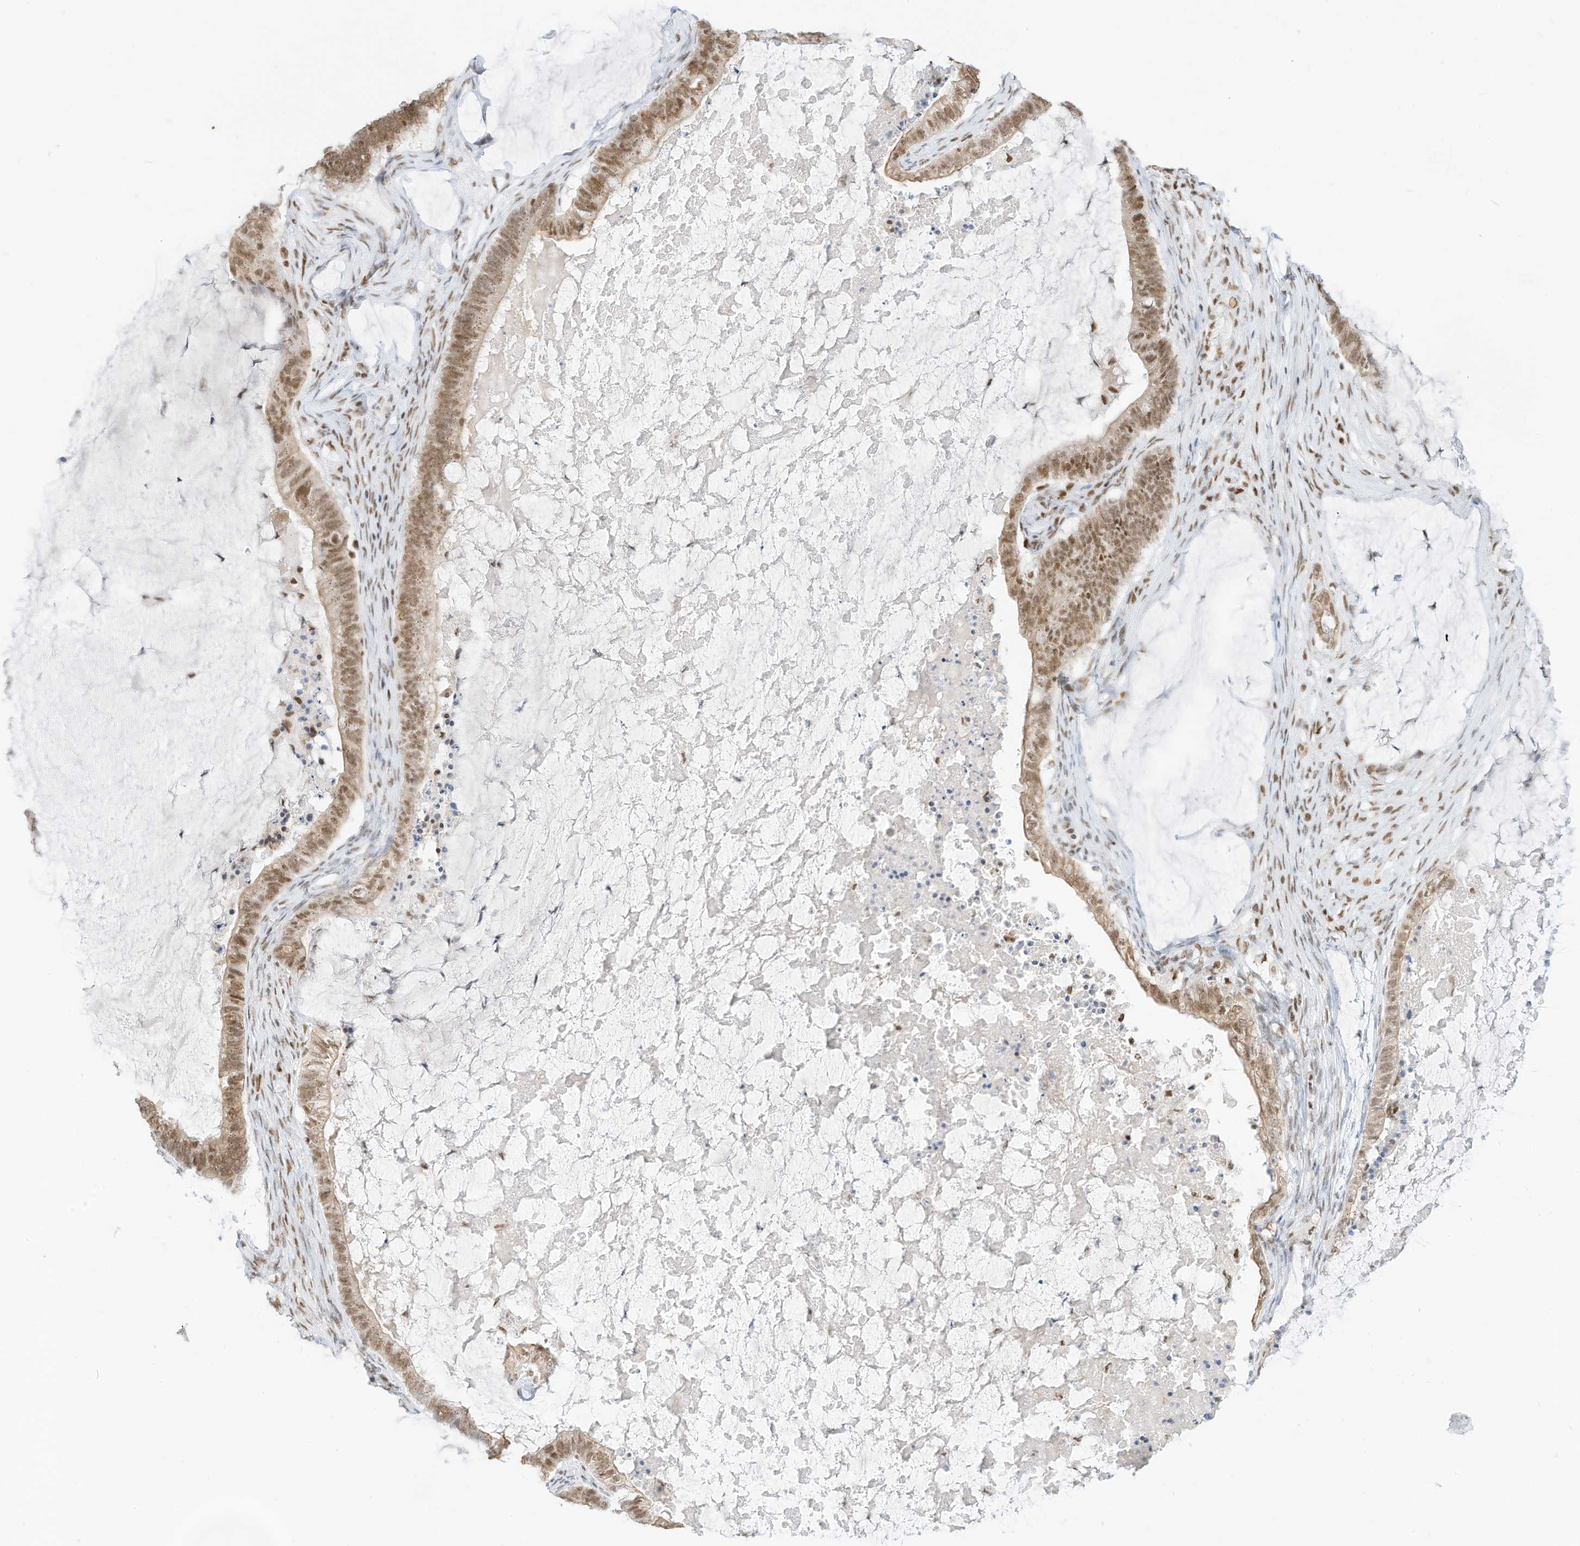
{"staining": {"intensity": "moderate", "quantity": ">75%", "location": "nuclear"}, "tissue": "ovarian cancer", "cell_type": "Tumor cells", "image_type": "cancer", "snomed": [{"axis": "morphology", "description": "Cystadenocarcinoma, mucinous, NOS"}, {"axis": "topography", "description": "Ovary"}], "caption": "Protein expression analysis of human ovarian mucinous cystadenocarcinoma reveals moderate nuclear positivity in approximately >75% of tumor cells.", "gene": "SMARCA2", "patient": {"sex": "female", "age": 61}}